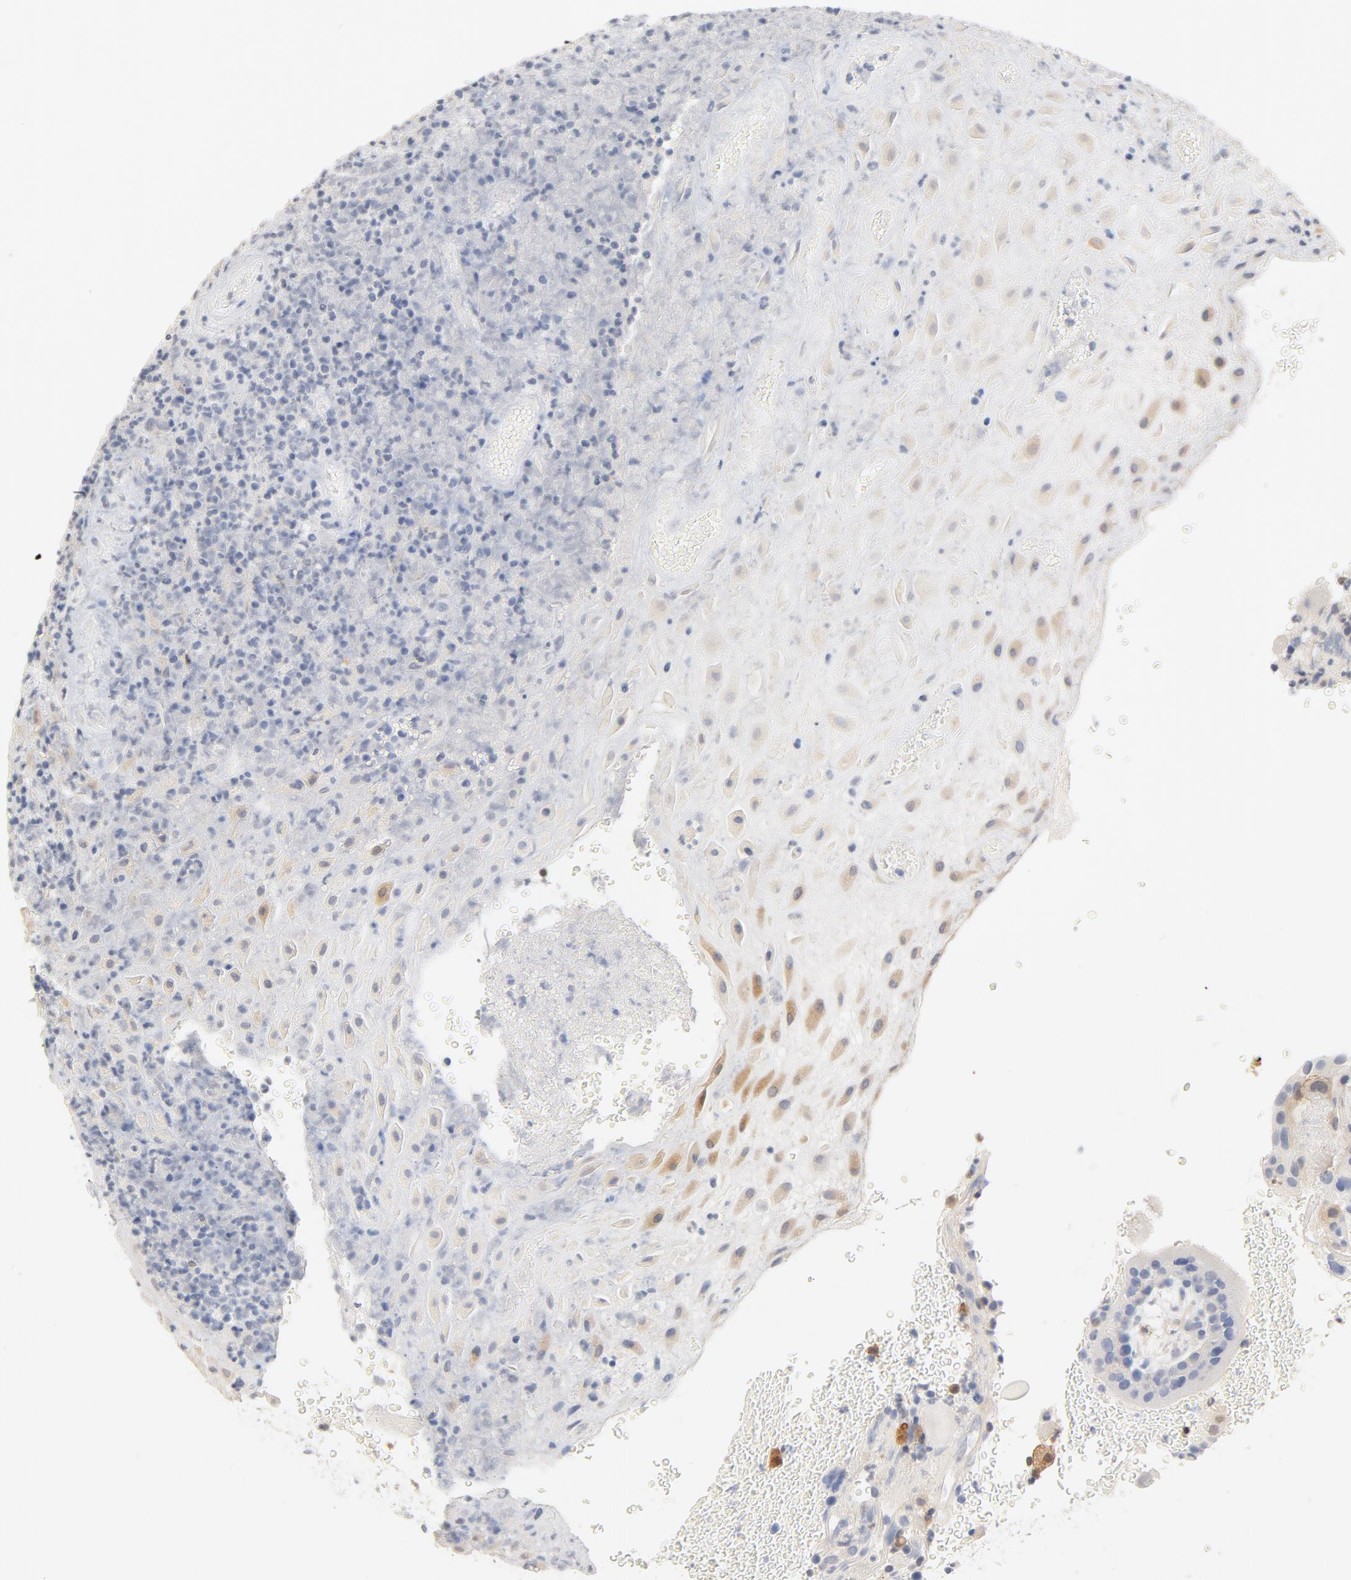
{"staining": {"intensity": "moderate", "quantity": ">75%", "location": "cytoplasmic/membranous"}, "tissue": "placenta", "cell_type": "Decidual cells", "image_type": "normal", "snomed": [{"axis": "morphology", "description": "Normal tissue, NOS"}, {"axis": "topography", "description": "Placenta"}], "caption": "IHC of normal human placenta exhibits medium levels of moderate cytoplasmic/membranous staining in approximately >75% of decidual cells. Nuclei are stained in blue.", "gene": "STAT1", "patient": {"sex": "female", "age": 19}}